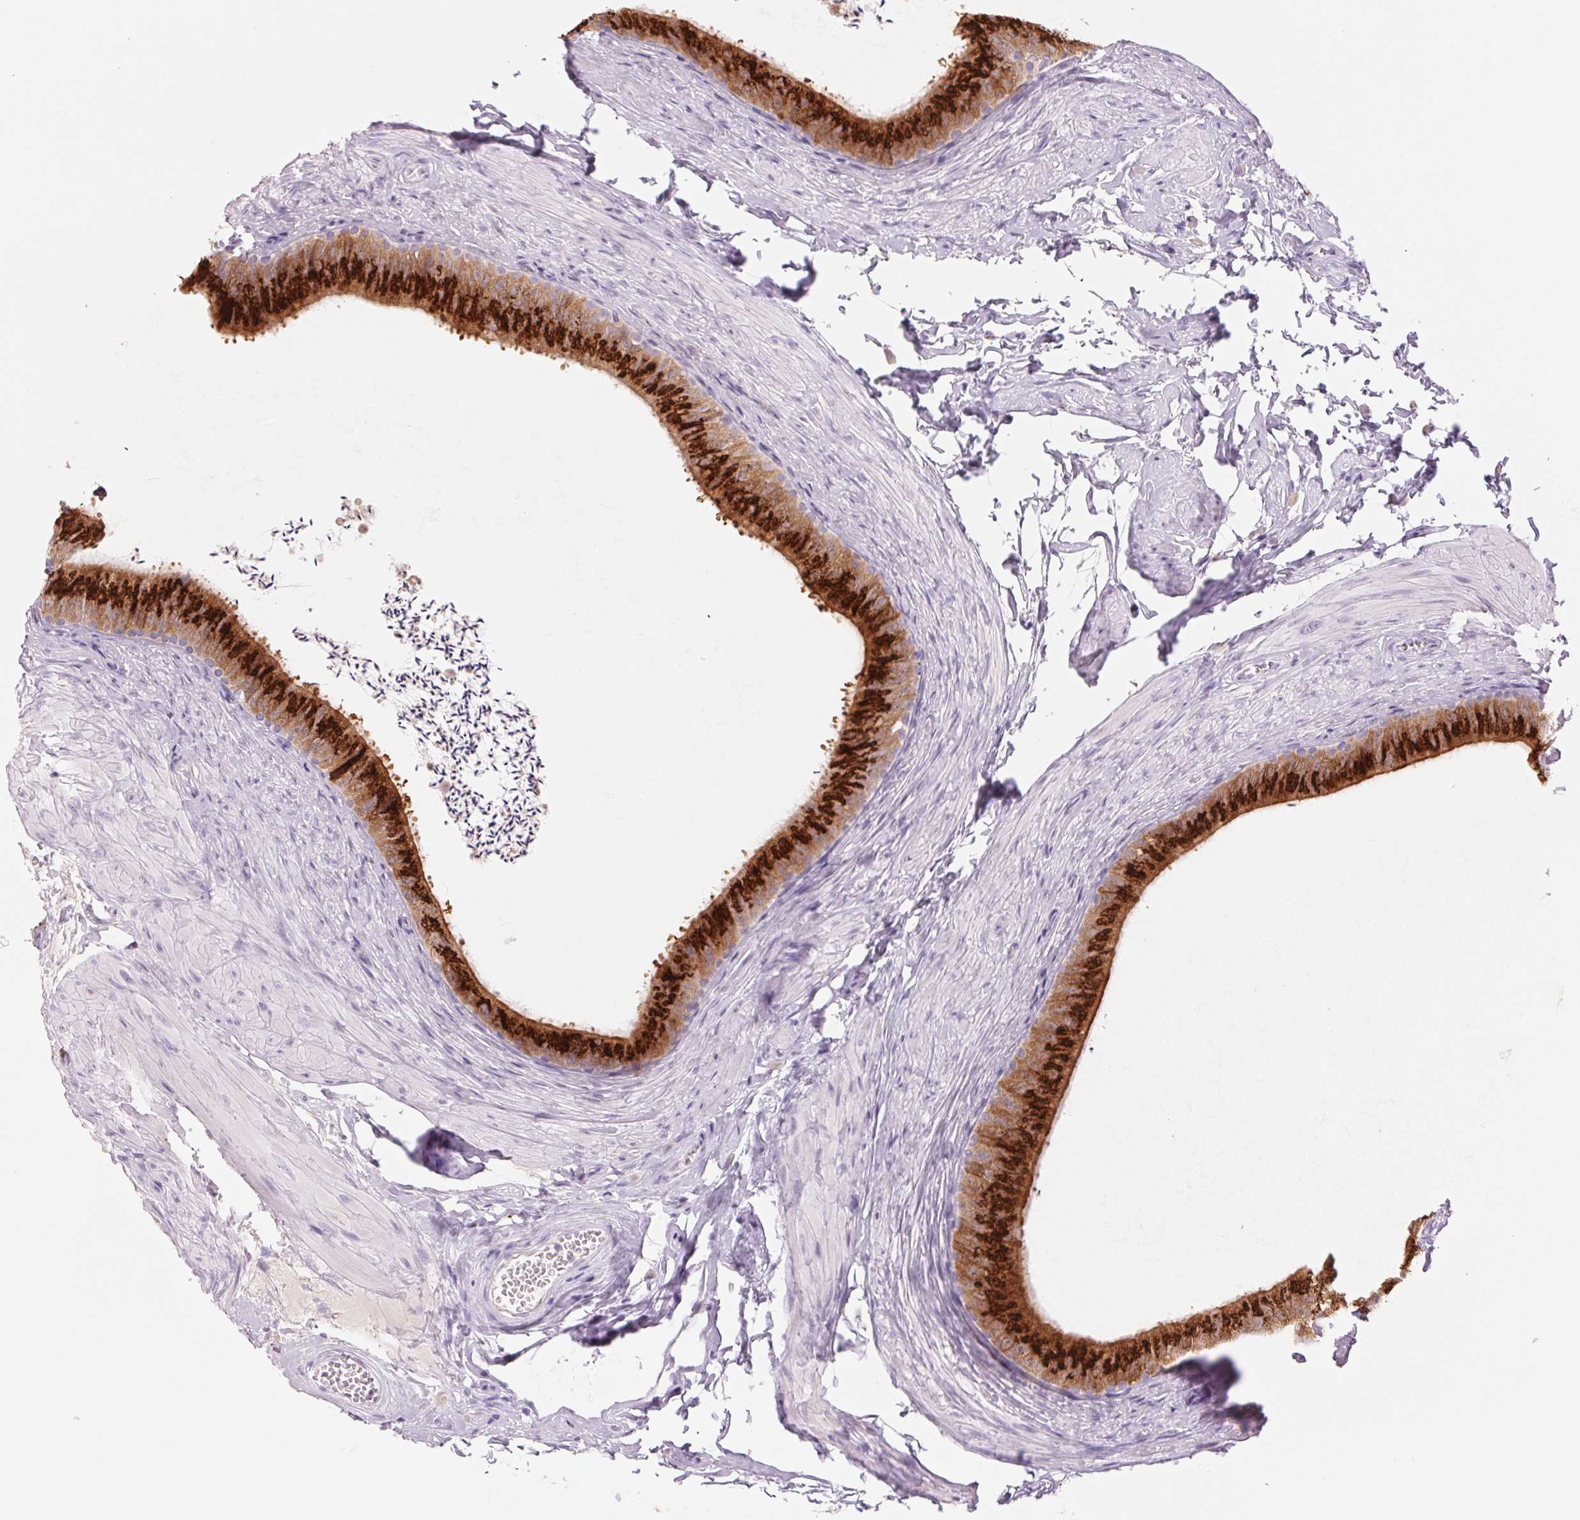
{"staining": {"intensity": "strong", "quantity": ">75%", "location": "cytoplasmic/membranous"}, "tissue": "epididymis", "cell_type": "Glandular cells", "image_type": "normal", "snomed": [{"axis": "morphology", "description": "Normal tissue, NOS"}, {"axis": "topography", "description": "Epididymis, spermatic cord, NOS"}, {"axis": "topography", "description": "Epididymis"}, {"axis": "topography", "description": "Peripheral nerve tissue"}], "caption": "Epididymis stained for a protein shows strong cytoplasmic/membranous positivity in glandular cells. (IHC, brightfield microscopy, high magnification).", "gene": "GALNT7", "patient": {"sex": "male", "age": 29}}